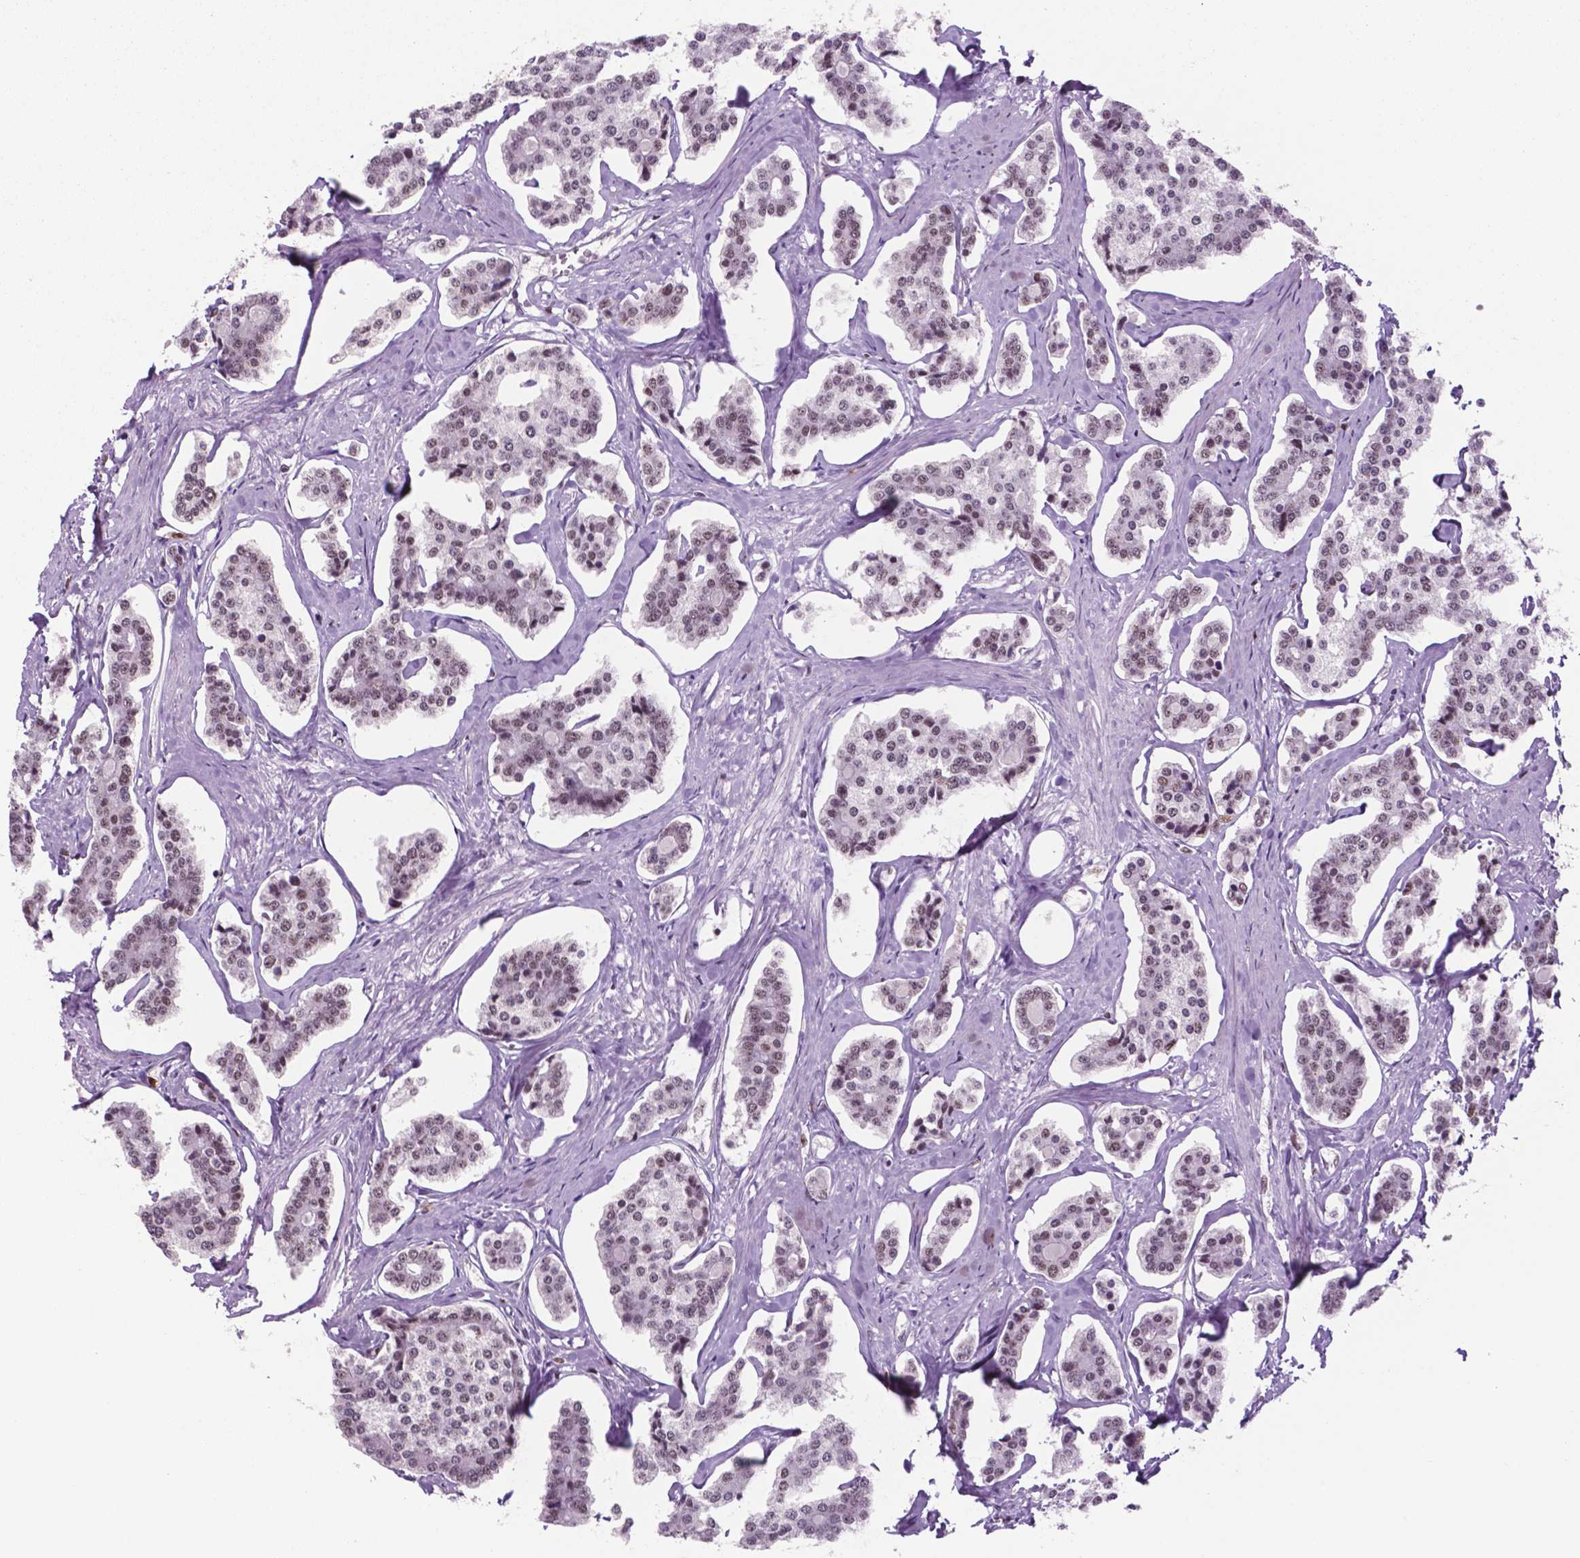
{"staining": {"intensity": "weak", "quantity": ">75%", "location": "nuclear"}, "tissue": "carcinoid", "cell_type": "Tumor cells", "image_type": "cancer", "snomed": [{"axis": "morphology", "description": "Carcinoid, malignant, NOS"}, {"axis": "topography", "description": "Small intestine"}], "caption": "The photomicrograph displays a brown stain indicating the presence of a protein in the nuclear of tumor cells in carcinoid.", "gene": "MSH6", "patient": {"sex": "female", "age": 65}}